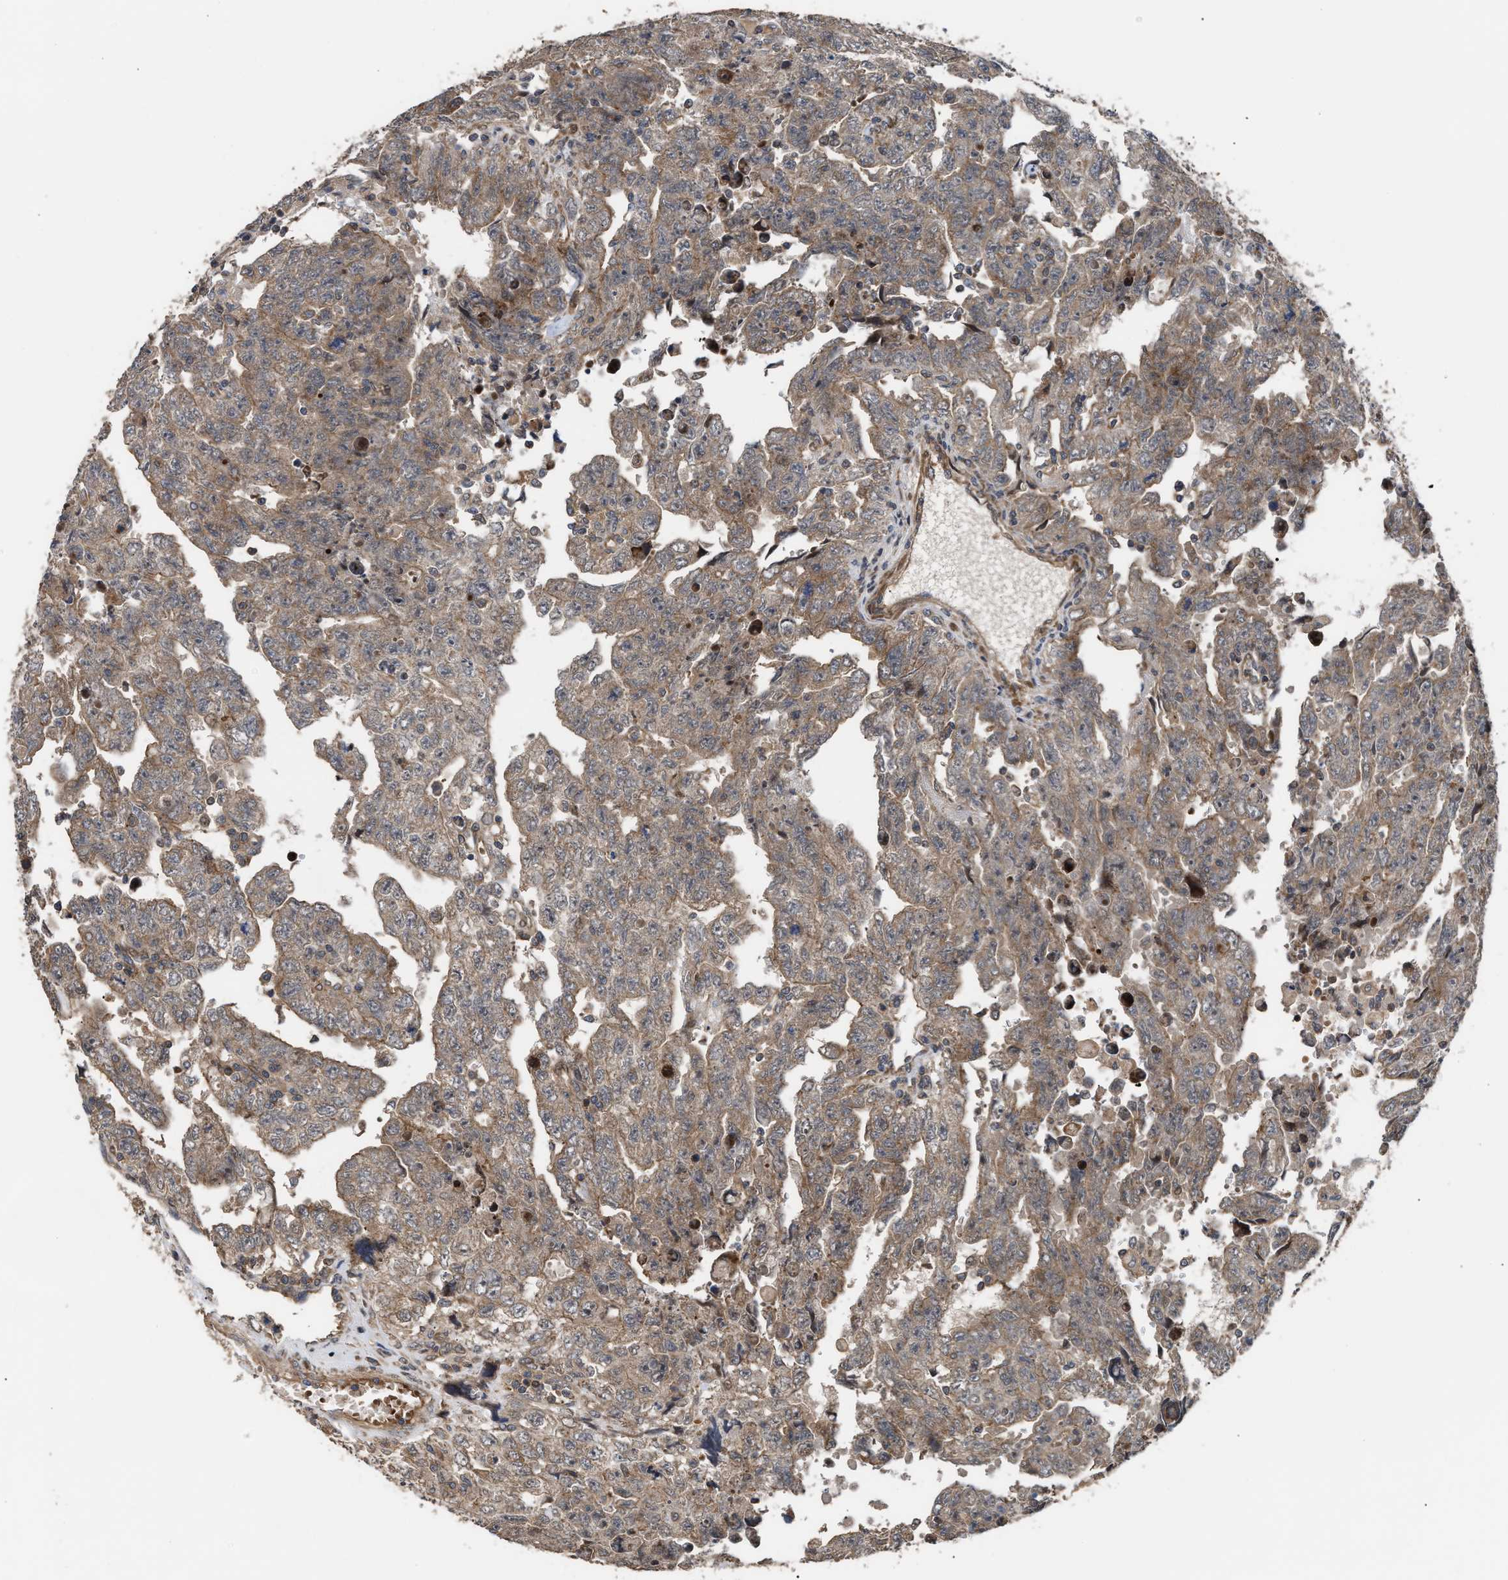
{"staining": {"intensity": "strong", "quantity": "25%-75%", "location": "cytoplasmic/membranous"}, "tissue": "testis cancer", "cell_type": "Tumor cells", "image_type": "cancer", "snomed": [{"axis": "morphology", "description": "Carcinoma, Embryonal, NOS"}, {"axis": "topography", "description": "Testis"}], "caption": "Immunohistochemical staining of human testis embryonal carcinoma displays strong cytoplasmic/membranous protein expression in approximately 25%-75% of tumor cells.", "gene": "STAU1", "patient": {"sex": "male", "age": 28}}